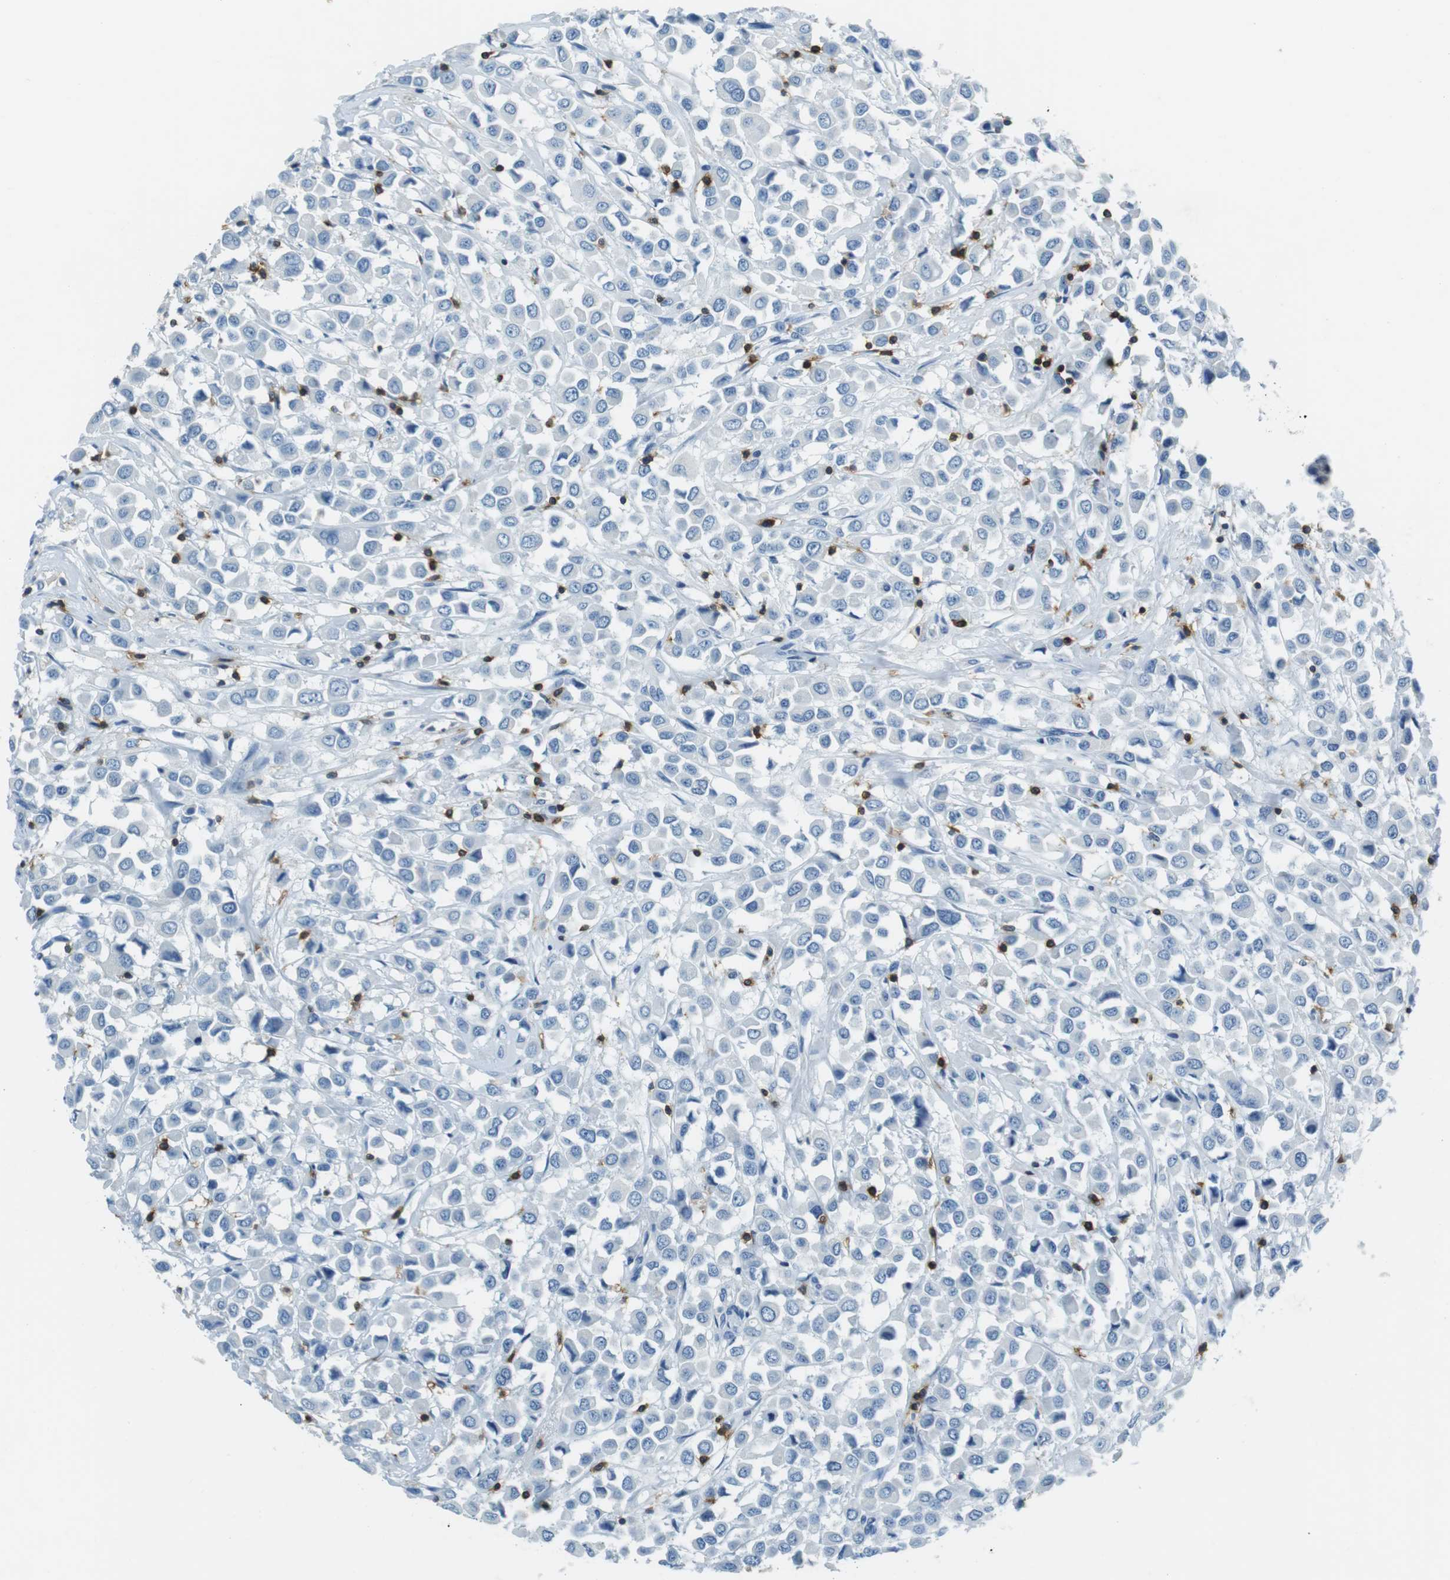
{"staining": {"intensity": "negative", "quantity": "none", "location": "none"}, "tissue": "breast cancer", "cell_type": "Tumor cells", "image_type": "cancer", "snomed": [{"axis": "morphology", "description": "Duct carcinoma"}, {"axis": "topography", "description": "Breast"}], "caption": "Human breast cancer (intraductal carcinoma) stained for a protein using immunohistochemistry reveals no staining in tumor cells.", "gene": "LAT", "patient": {"sex": "female", "age": 61}}